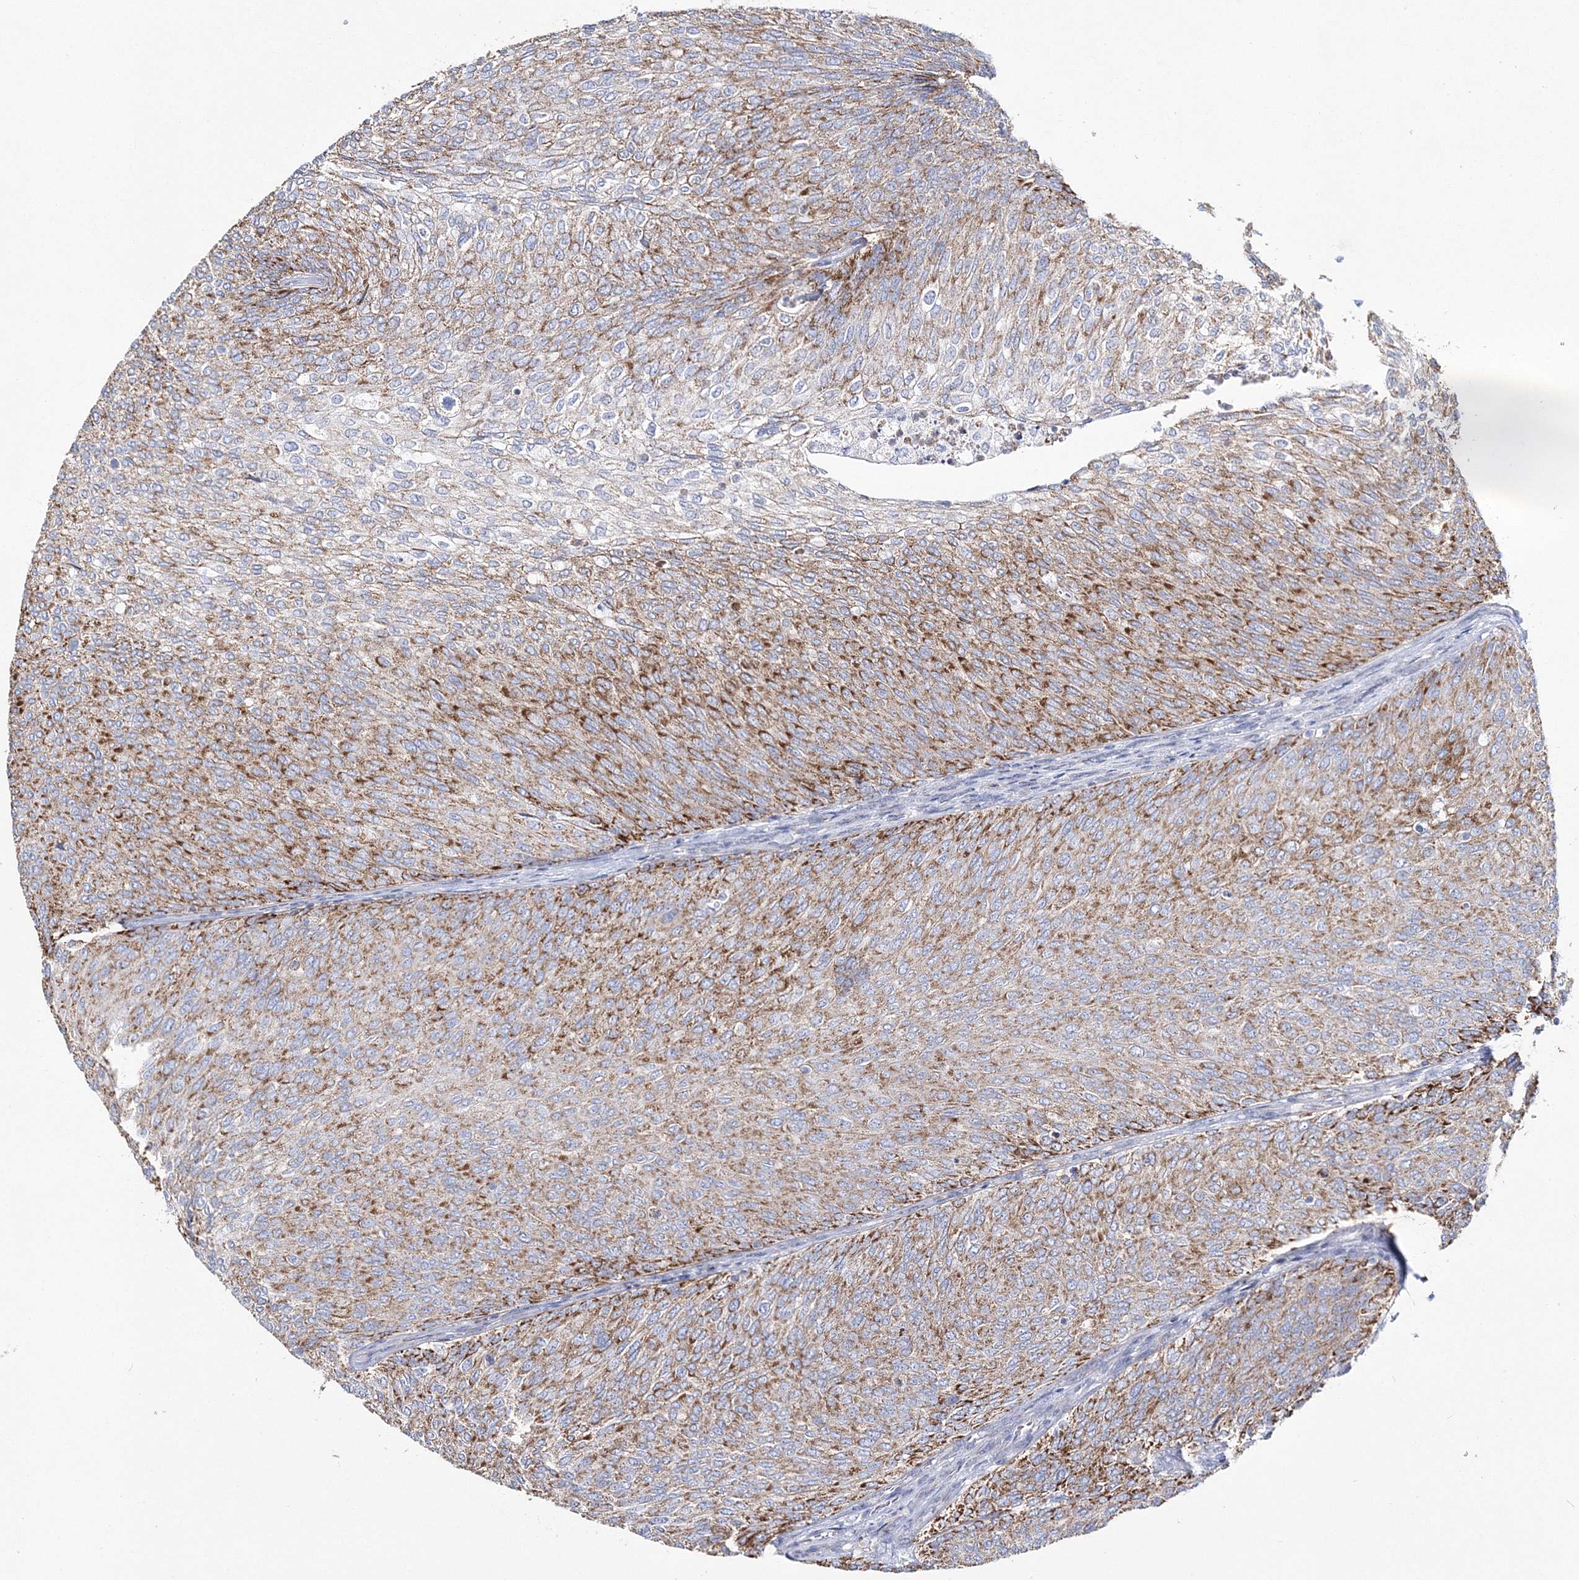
{"staining": {"intensity": "strong", "quantity": "25%-75%", "location": "cytoplasmic/membranous"}, "tissue": "urothelial cancer", "cell_type": "Tumor cells", "image_type": "cancer", "snomed": [{"axis": "morphology", "description": "Urothelial carcinoma, Low grade"}, {"axis": "topography", "description": "Urinary bladder"}], "caption": "A brown stain labels strong cytoplasmic/membranous expression of a protein in human urothelial cancer tumor cells.", "gene": "HIBCH", "patient": {"sex": "female", "age": 79}}